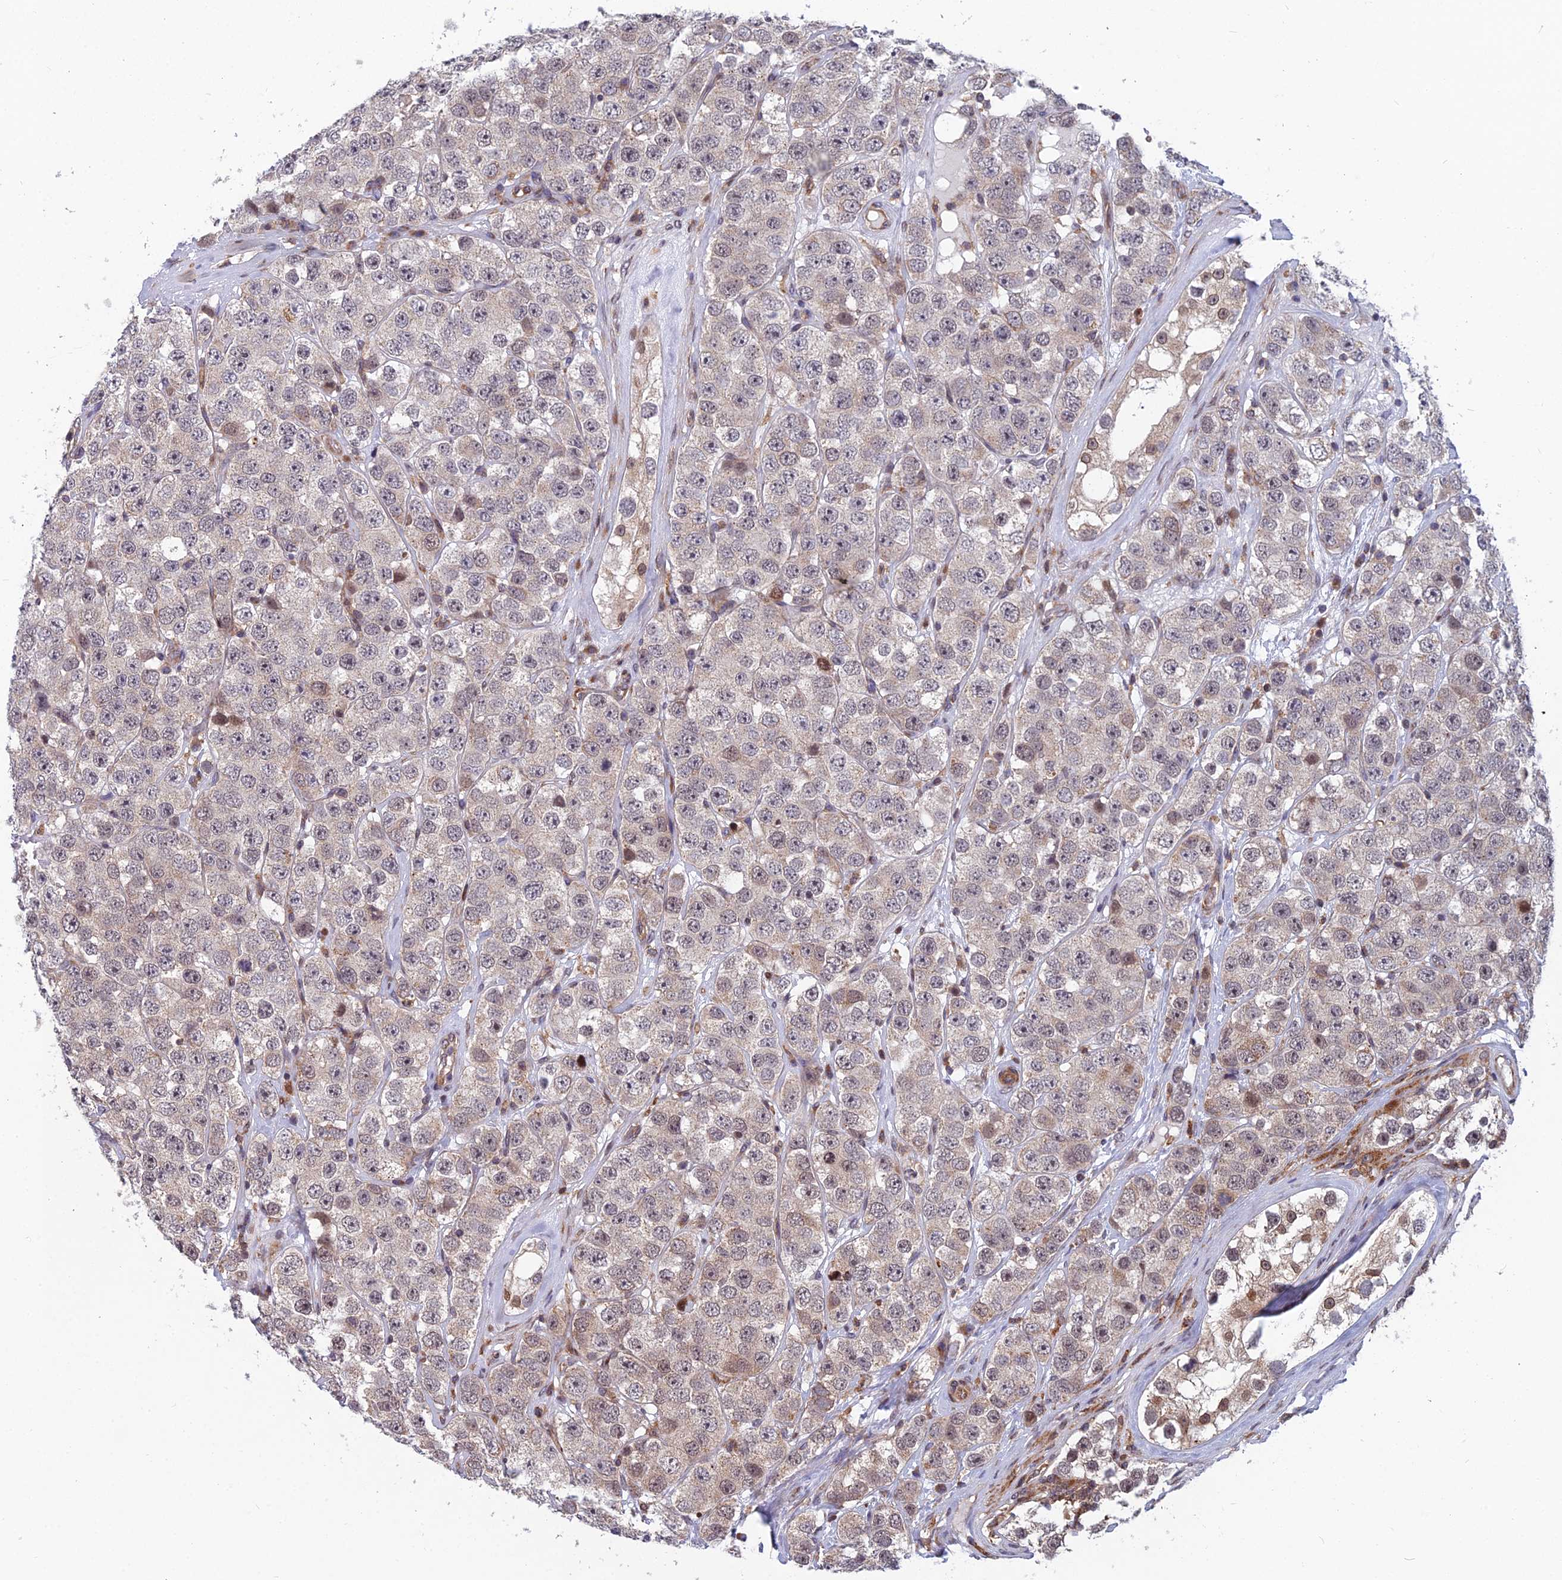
{"staining": {"intensity": "weak", "quantity": "<25%", "location": "cytoplasmic/membranous,nuclear"}, "tissue": "testis cancer", "cell_type": "Tumor cells", "image_type": "cancer", "snomed": [{"axis": "morphology", "description": "Seminoma, NOS"}, {"axis": "topography", "description": "Testis"}], "caption": "Tumor cells are negative for brown protein staining in testis cancer (seminoma). Nuclei are stained in blue.", "gene": "COMMD2", "patient": {"sex": "male", "age": 28}}